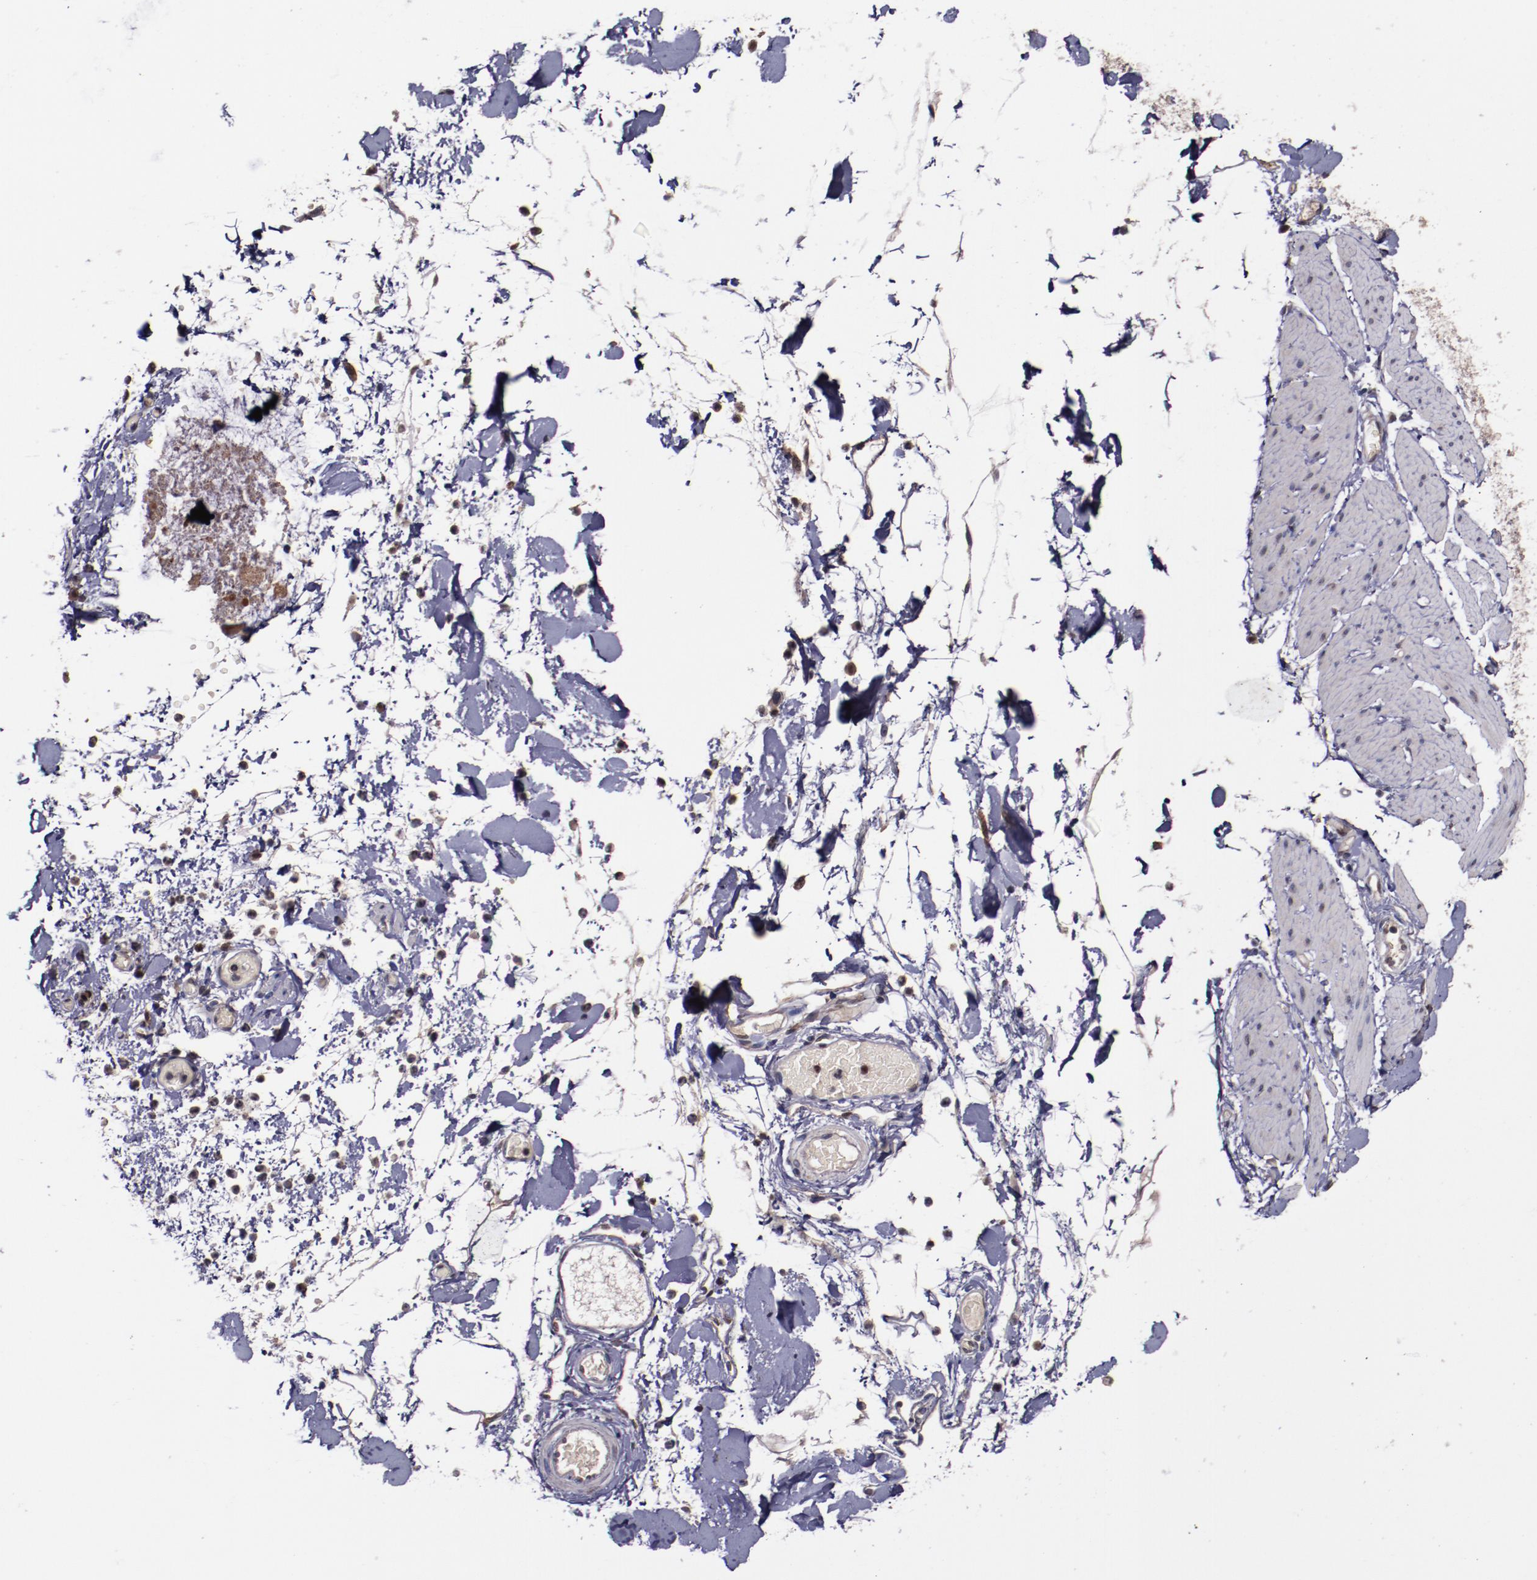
{"staining": {"intensity": "negative", "quantity": "none", "location": "none"}, "tissue": "smooth muscle", "cell_type": "Smooth muscle cells", "image_type": "normal", "snomed": [{"axis": "morphology", "description": "Normal tissue, NOS"}, {"axis": "topography", "description": "Smooth muscle"}, {"axis": "topography", "description": "Colon"}], "caption": "DAB immunohistochemical staining of benign smooth muscle exhibits no significant staining in smooth muscle cells.", "gene": "CHEK2", "patient": {"sex": "male", "age": 67}}